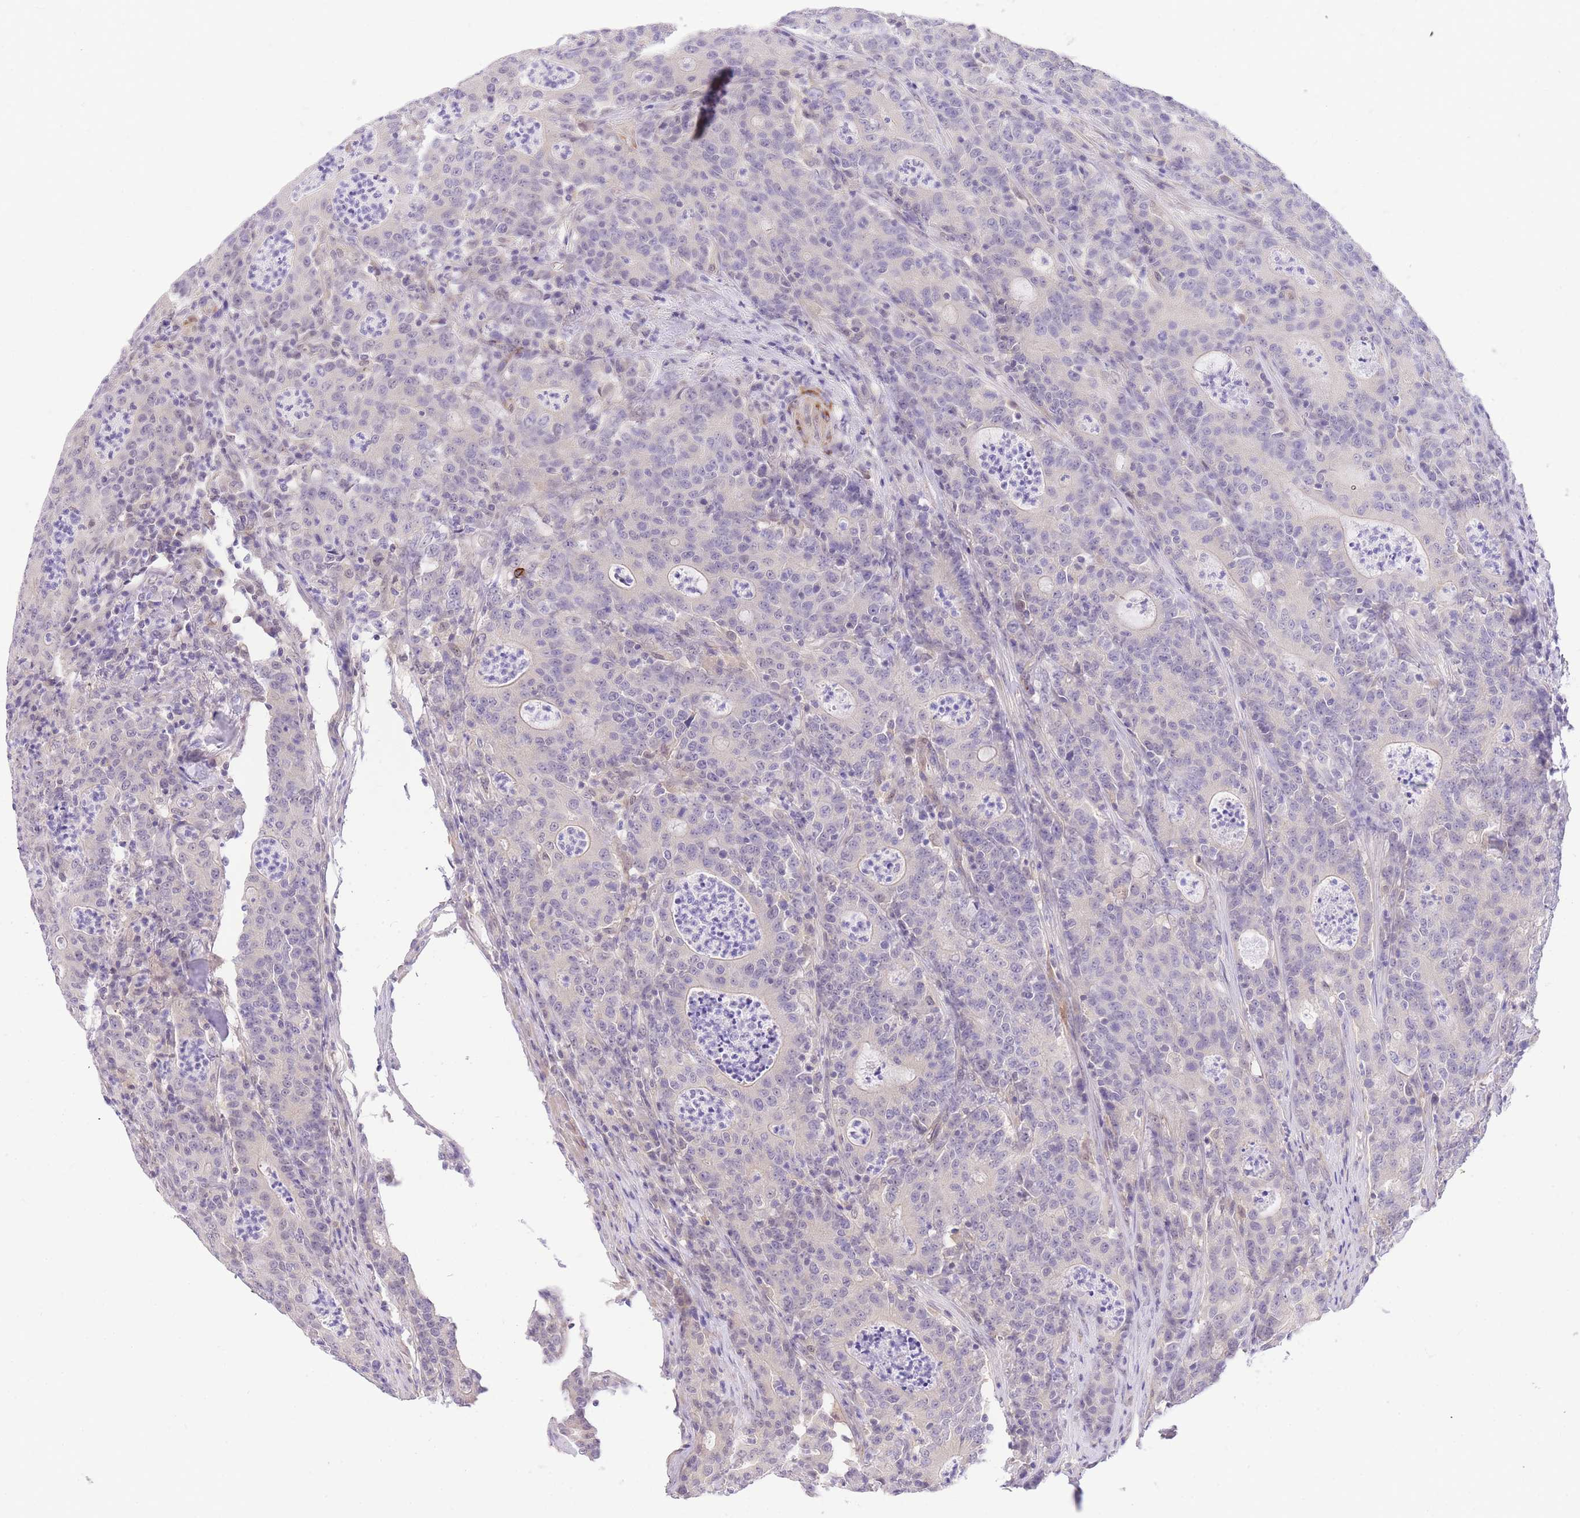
{"staining": {"intensity": "negative", "quantity": "none", "location": "none"}, "tissue": "colorectal cancer", "cell_type": "Tumor cells", "image_type": "cancer", "snomed": [{"axis": "morphology", "description": "Adenocarcinoma, NOS"}, {"axis": "topography", "description": "Colon"}], "caption": "This is an immunohistochemistry (IHC) micrograph of adenocarcinoma (colorectal). There is no expression in tumor cells.", "gene": "S100PBP", "patient": {"sex": "male", "age": 83}}